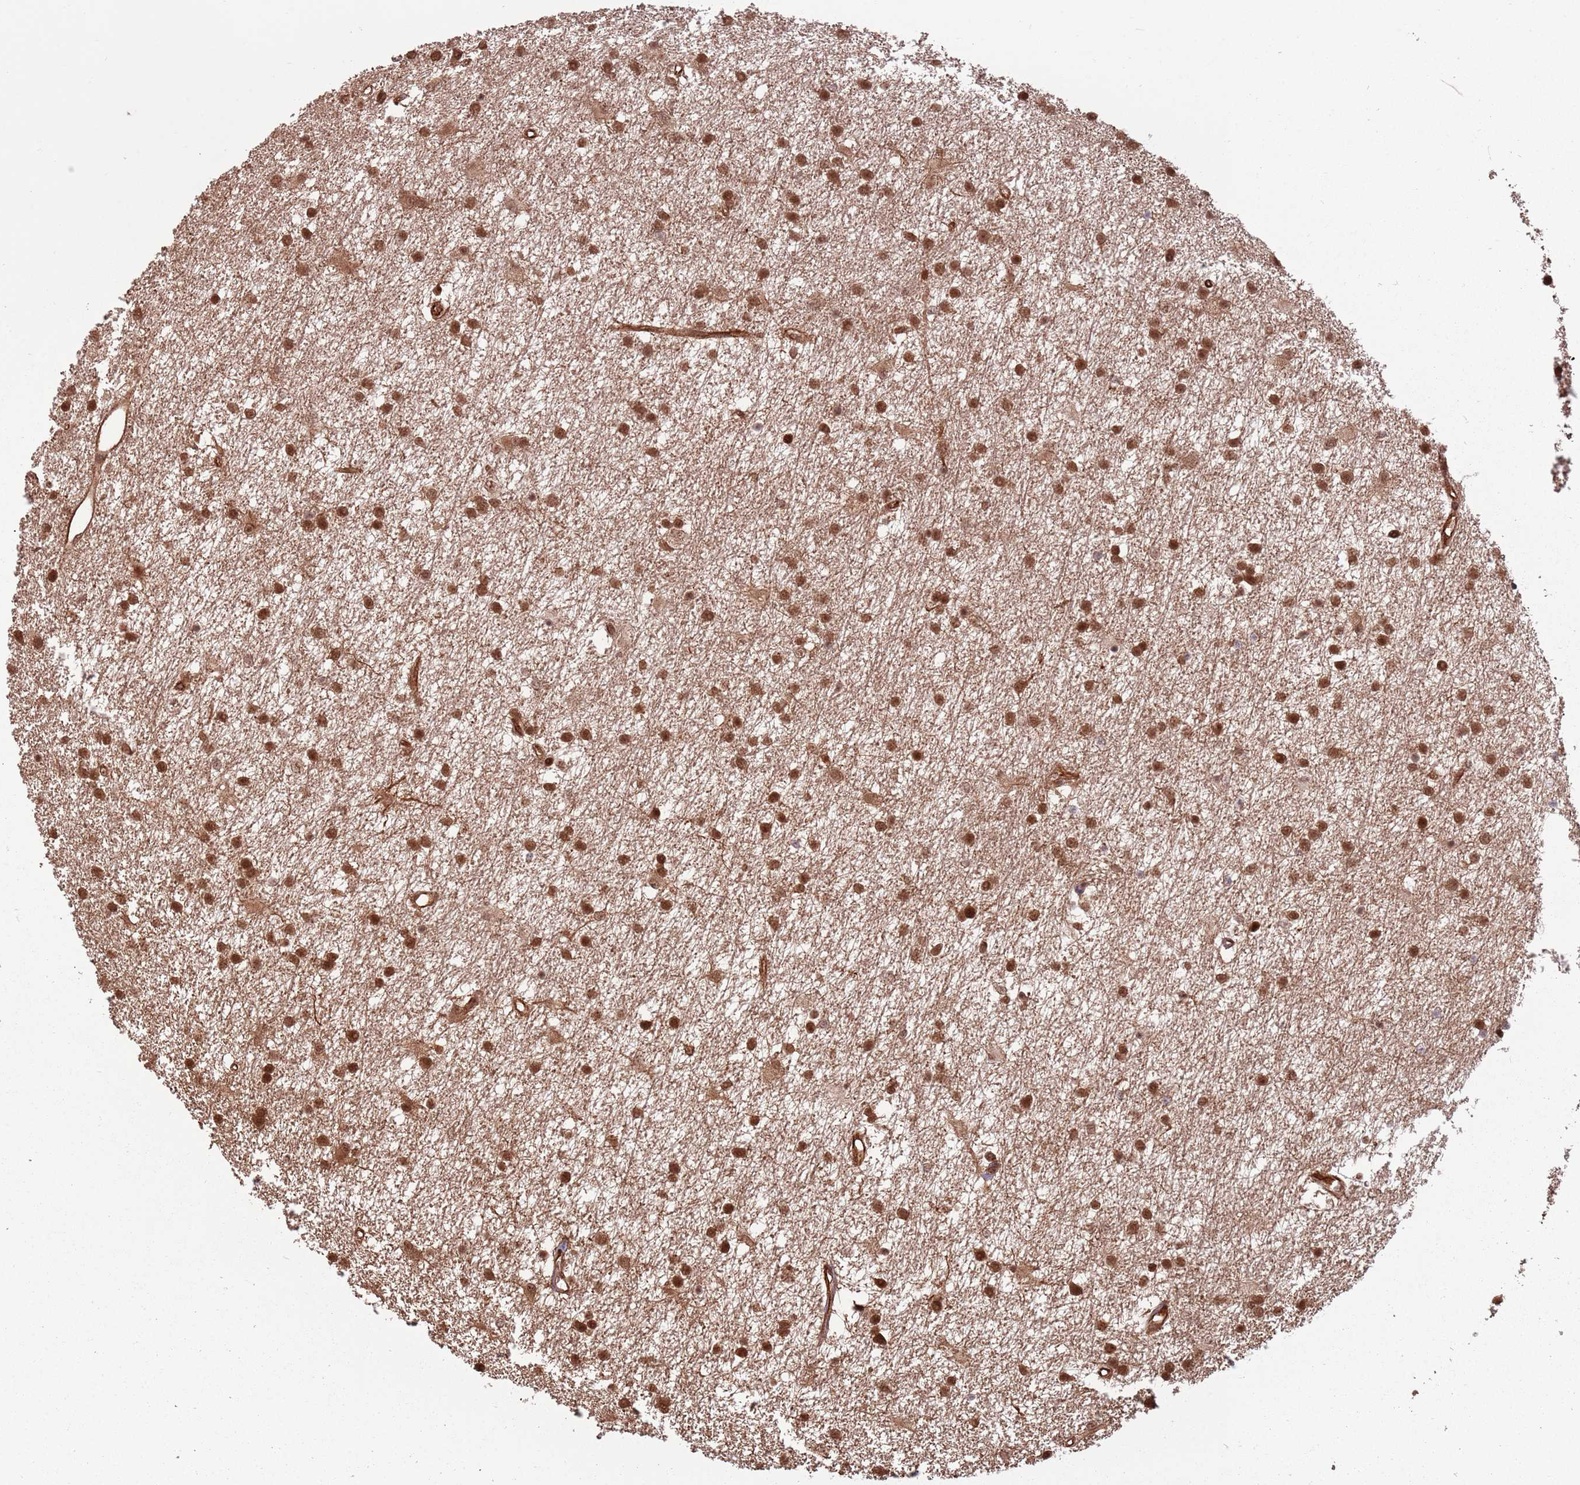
{"staining": {"intensity": "strong", "quantity": ">75%", "location": "cytoplasmic/membranous,nuclear"}, "tissue": "glioma", "cell_type": "Tumor cells", "image_type": "cancer", "snomed": [{"axis": "morphology", "description": "Glioma, malignant, High grade"}, {"axis": "topography", "description": "Brain"}], "caption": "A high amount of strong cytoplasmic/membranous and nuclear staining is appreciated in approximately >75% of tumor cells in glioma tissue.", "gene": "ADAMTS3", "patient": {"sex": "male", "age": 77}}